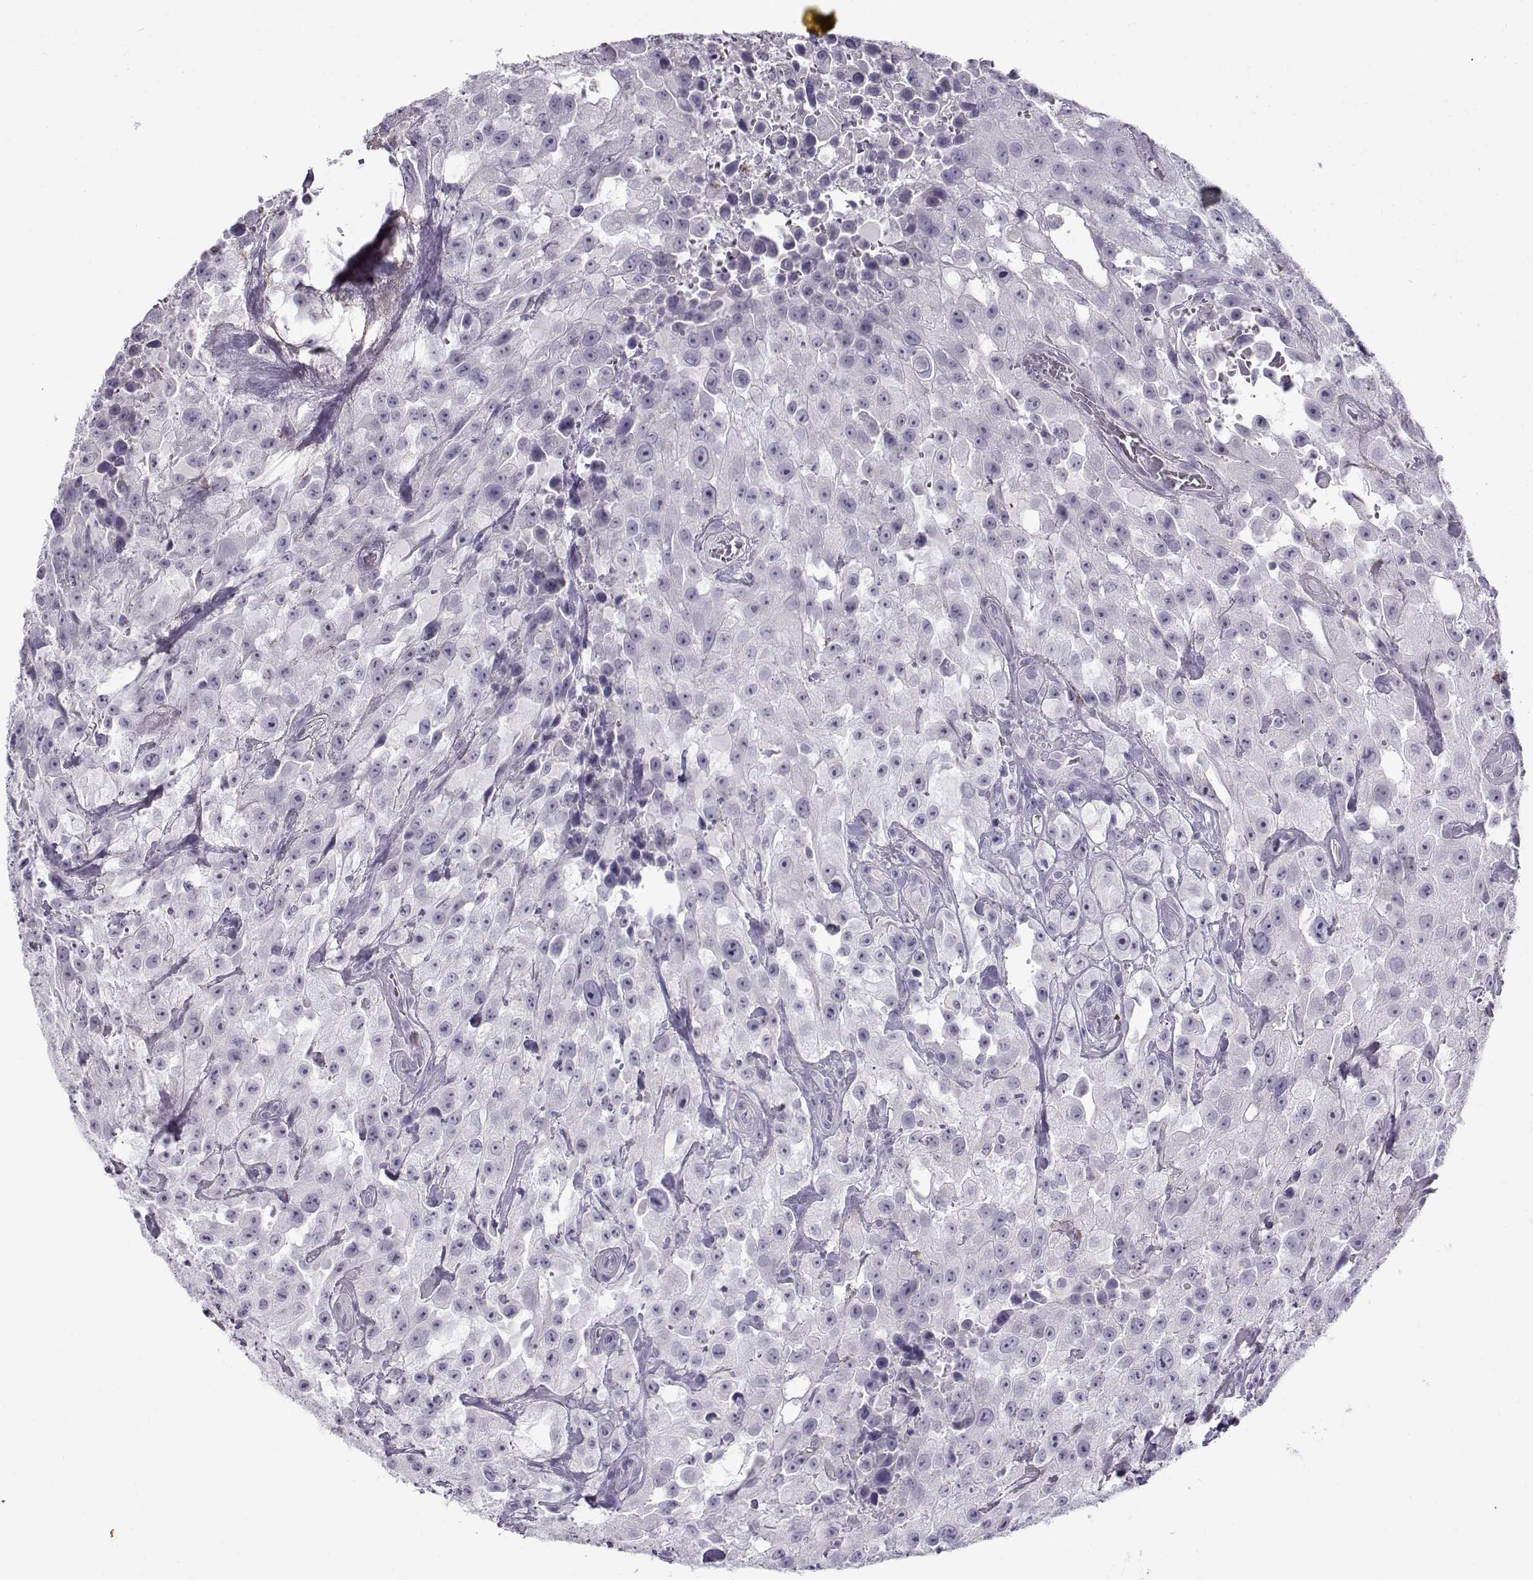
{"staining": {"intensity": "negative", "quantity": "none", "location": "none"}, "tissue": "urothelial cancer", "cell_type": "Tumor cells", "image_type": "cancer", "snomed": [{"axis": "morphology", "description": "Urothelial carcinoma, High grade"}, {"axis": "topography", "description": "Urinary bladder"}], "caption": "Immunohistochemistry (IHC) photomicrograph of neoplastic tissue: urothelial cancer stained with DAB (3,3'-diaminobenzidine) shows no significant protein positivity in tumor cells. (DAB (3,3'-diaminobenzidine) immunohistochemistry, high magnification).", "gene": "GTSF1L", "patient": {"sex": "male", "age": 79}}